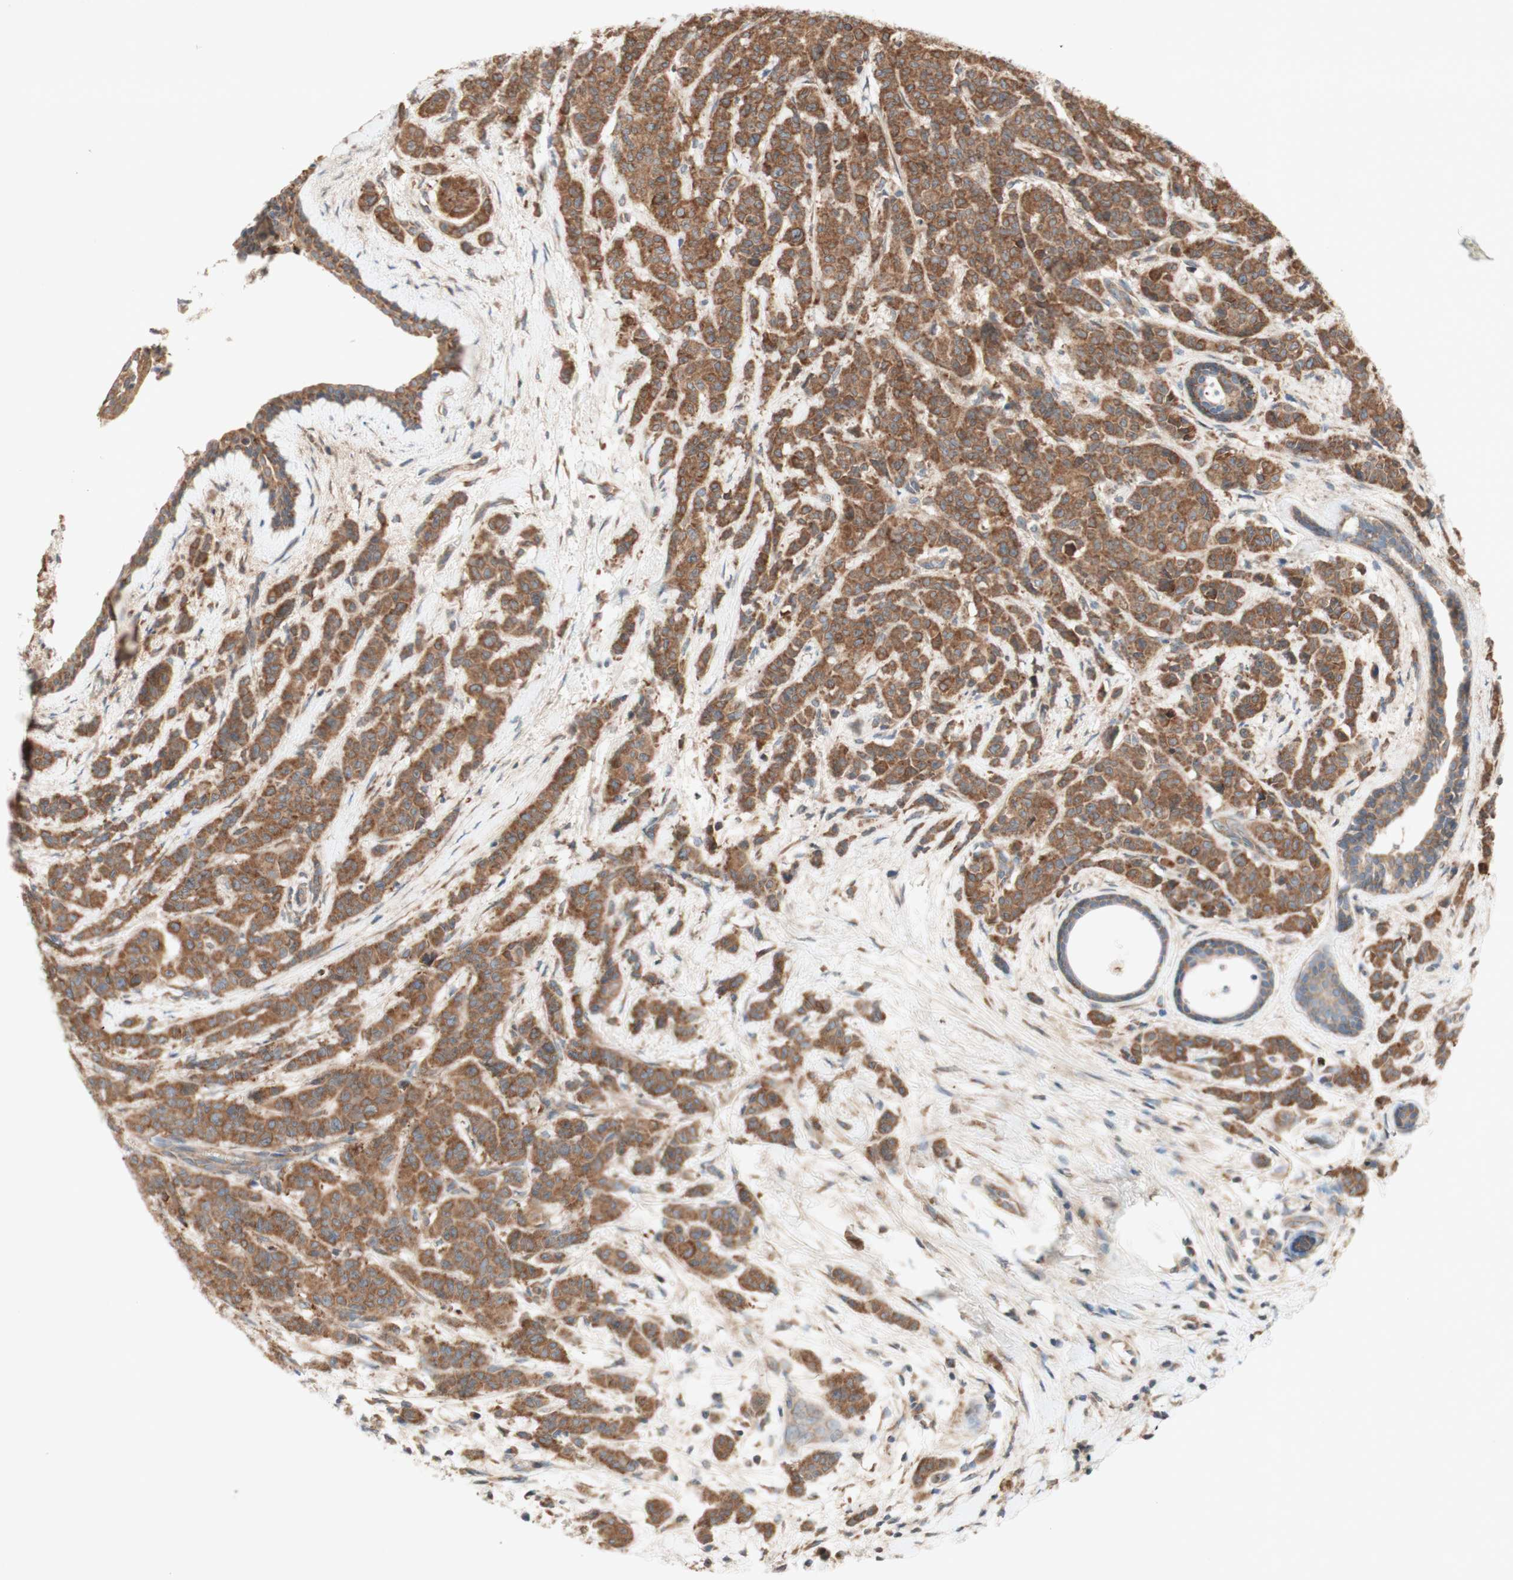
{"staining": {"intensity": "moderate", "quantity": ">75%", "location": "cytoplasmic/membranous"}, "tissue": "breast cancer", "cell_type": "Tumor cells", "image_type": "cancer", "snomed": [{"axis": "morphology", "description": "Normal tissue, NOS"}, {"axis": "morphology", "description": "Duct carcinoma"}, {"axis": "topography", "description": "Breast"}], "caption": "DAB (3,3'-diaminobenzidine) immunohistochemical staining of human breast infiltrating ductal carcinoma shows moderate cytoplasmic/membranous protein staining in about >75% of tumor cells.", "gene": "SOCS2", "patient": {"sex": "female", "age": 40}}